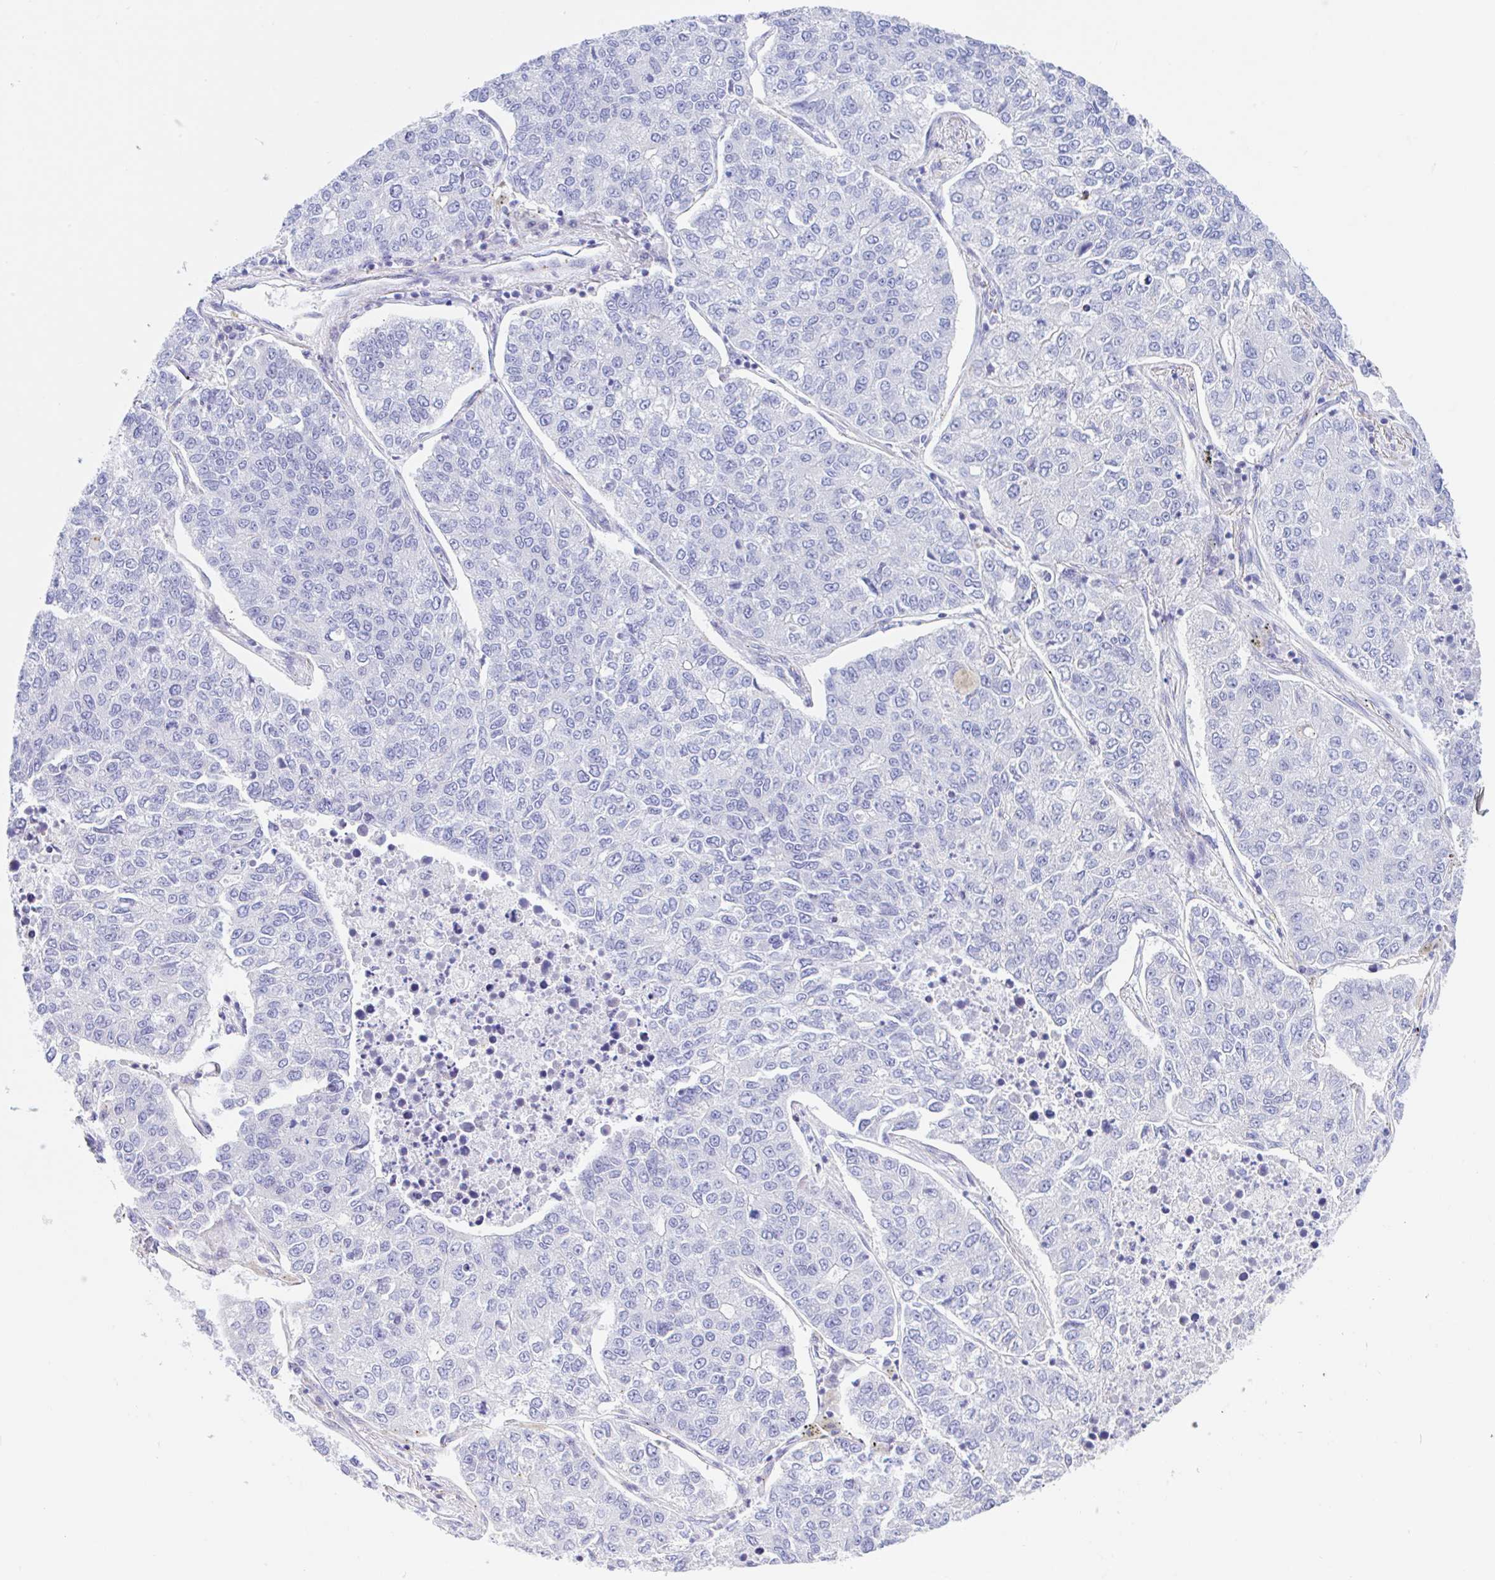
{"staining": {"intensity": "negative", "quantity": "none", "location": "none"}, "tissue": "lung cancer", "cell_type": "Tumor cells", "image_type": "cancer", "snomed": [{"axis": "morphology", "description": "Adenocarcinoma, NOS"}, {"axis": "topography", "description": "Lung"}], "caption": "A high-resolution micrograph shows IHC staining of lung cancer (adenocarcinoma), which shows no significant positivity in tumor cells.", "gene": "ANKRD9", "patient": {"sex": "male", "age": 49}}